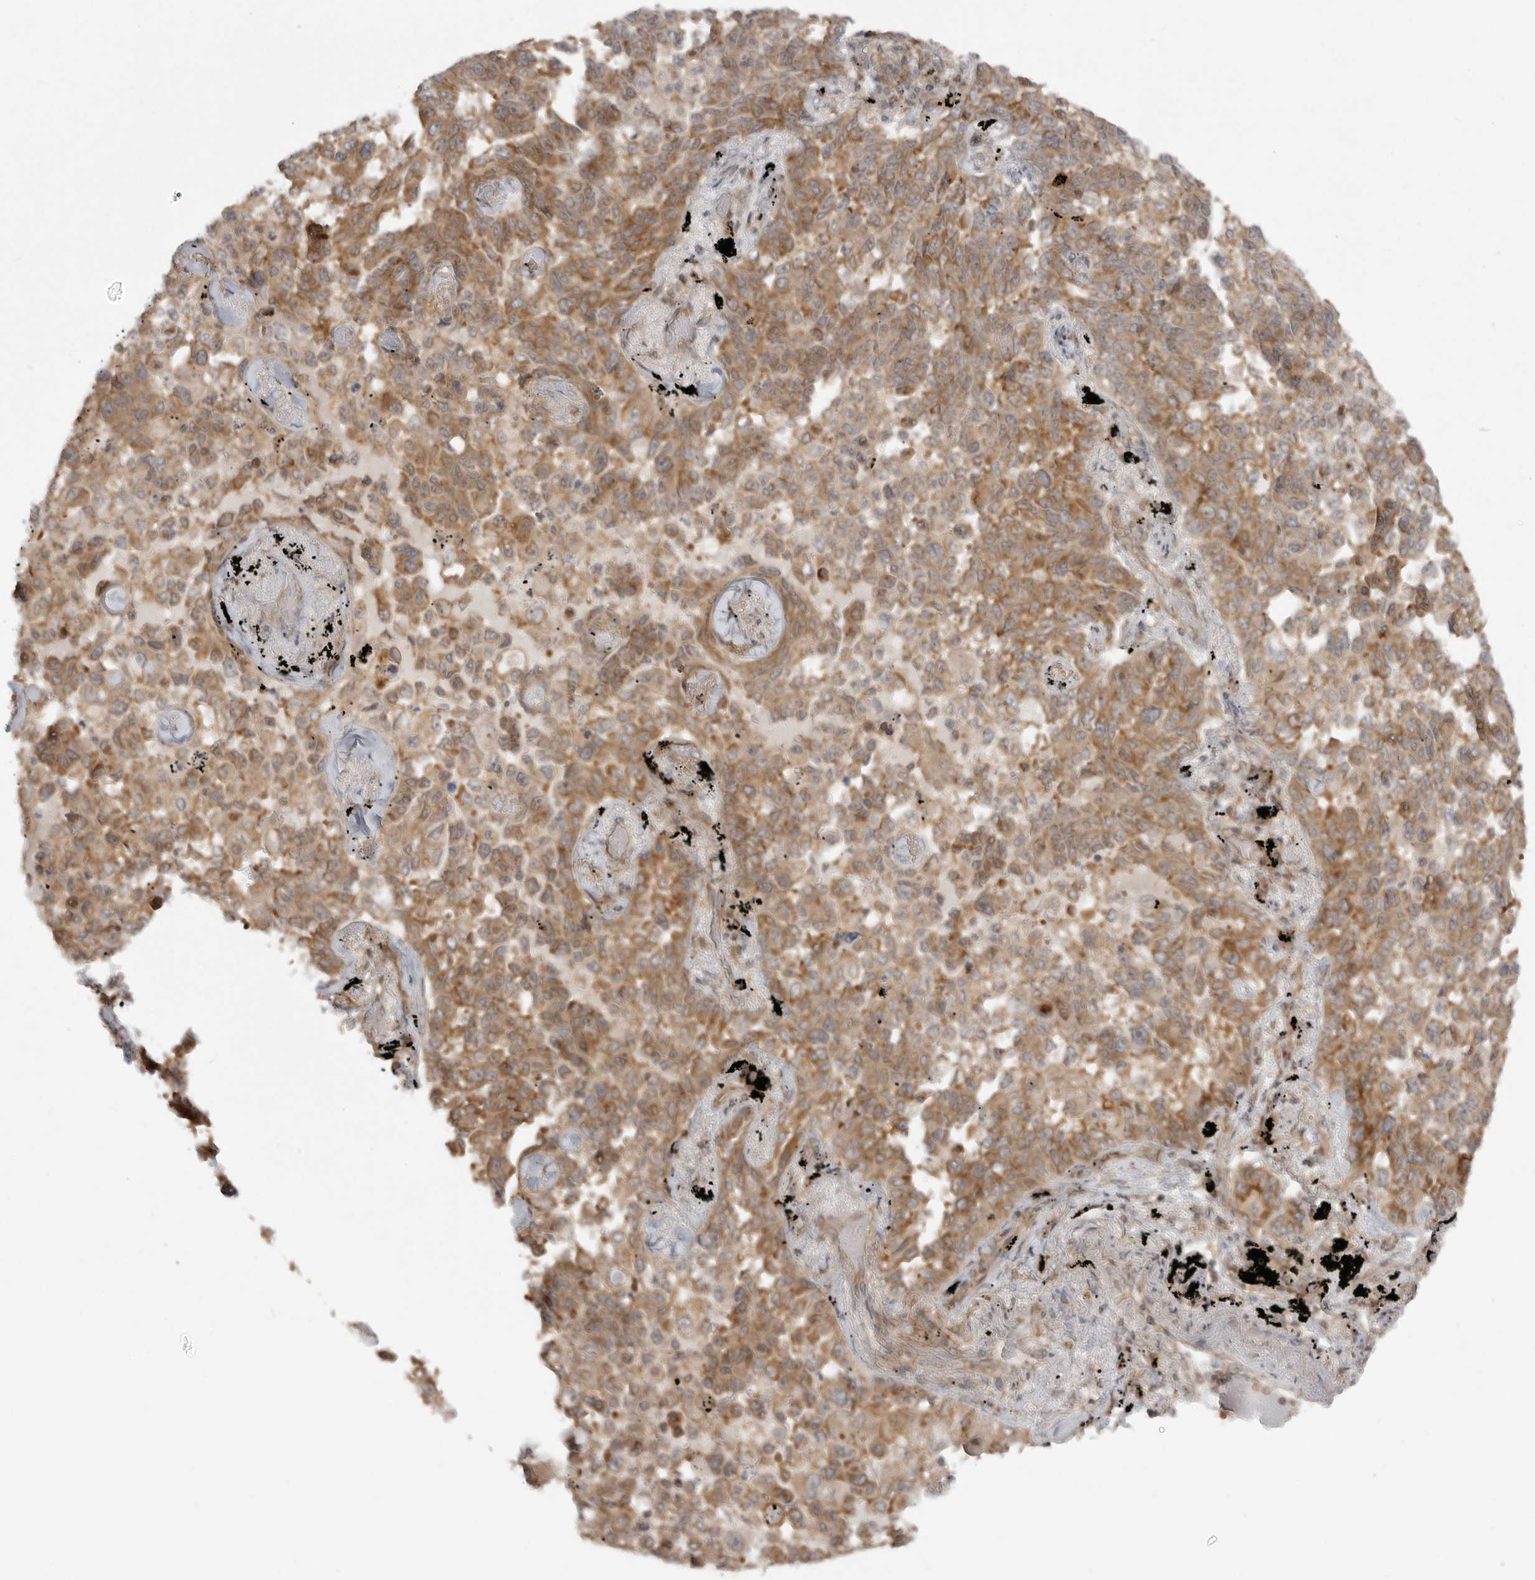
{"staining": {"intensity": "moderate", "quantity": ">75%", "location": "cytoplasmic/membranous"}, "tissue": "lung cancer", "cell_type": "Tumor cells", "image_type": "cancer", "snomed": [{"axis": "morphology", "description": "Adenocarcinoma, NOS"}, {"axis": "topography", "description": "Lung"}], "caption": "There is medium levels of moderate cytoplasmic/membranous staining in tumor cells of lung adenocarcinoma, as demonstrated by immunohistochemical staining (brown color).", "gene": "FAT3", "patient": {"sex": "female", "age": 67}}